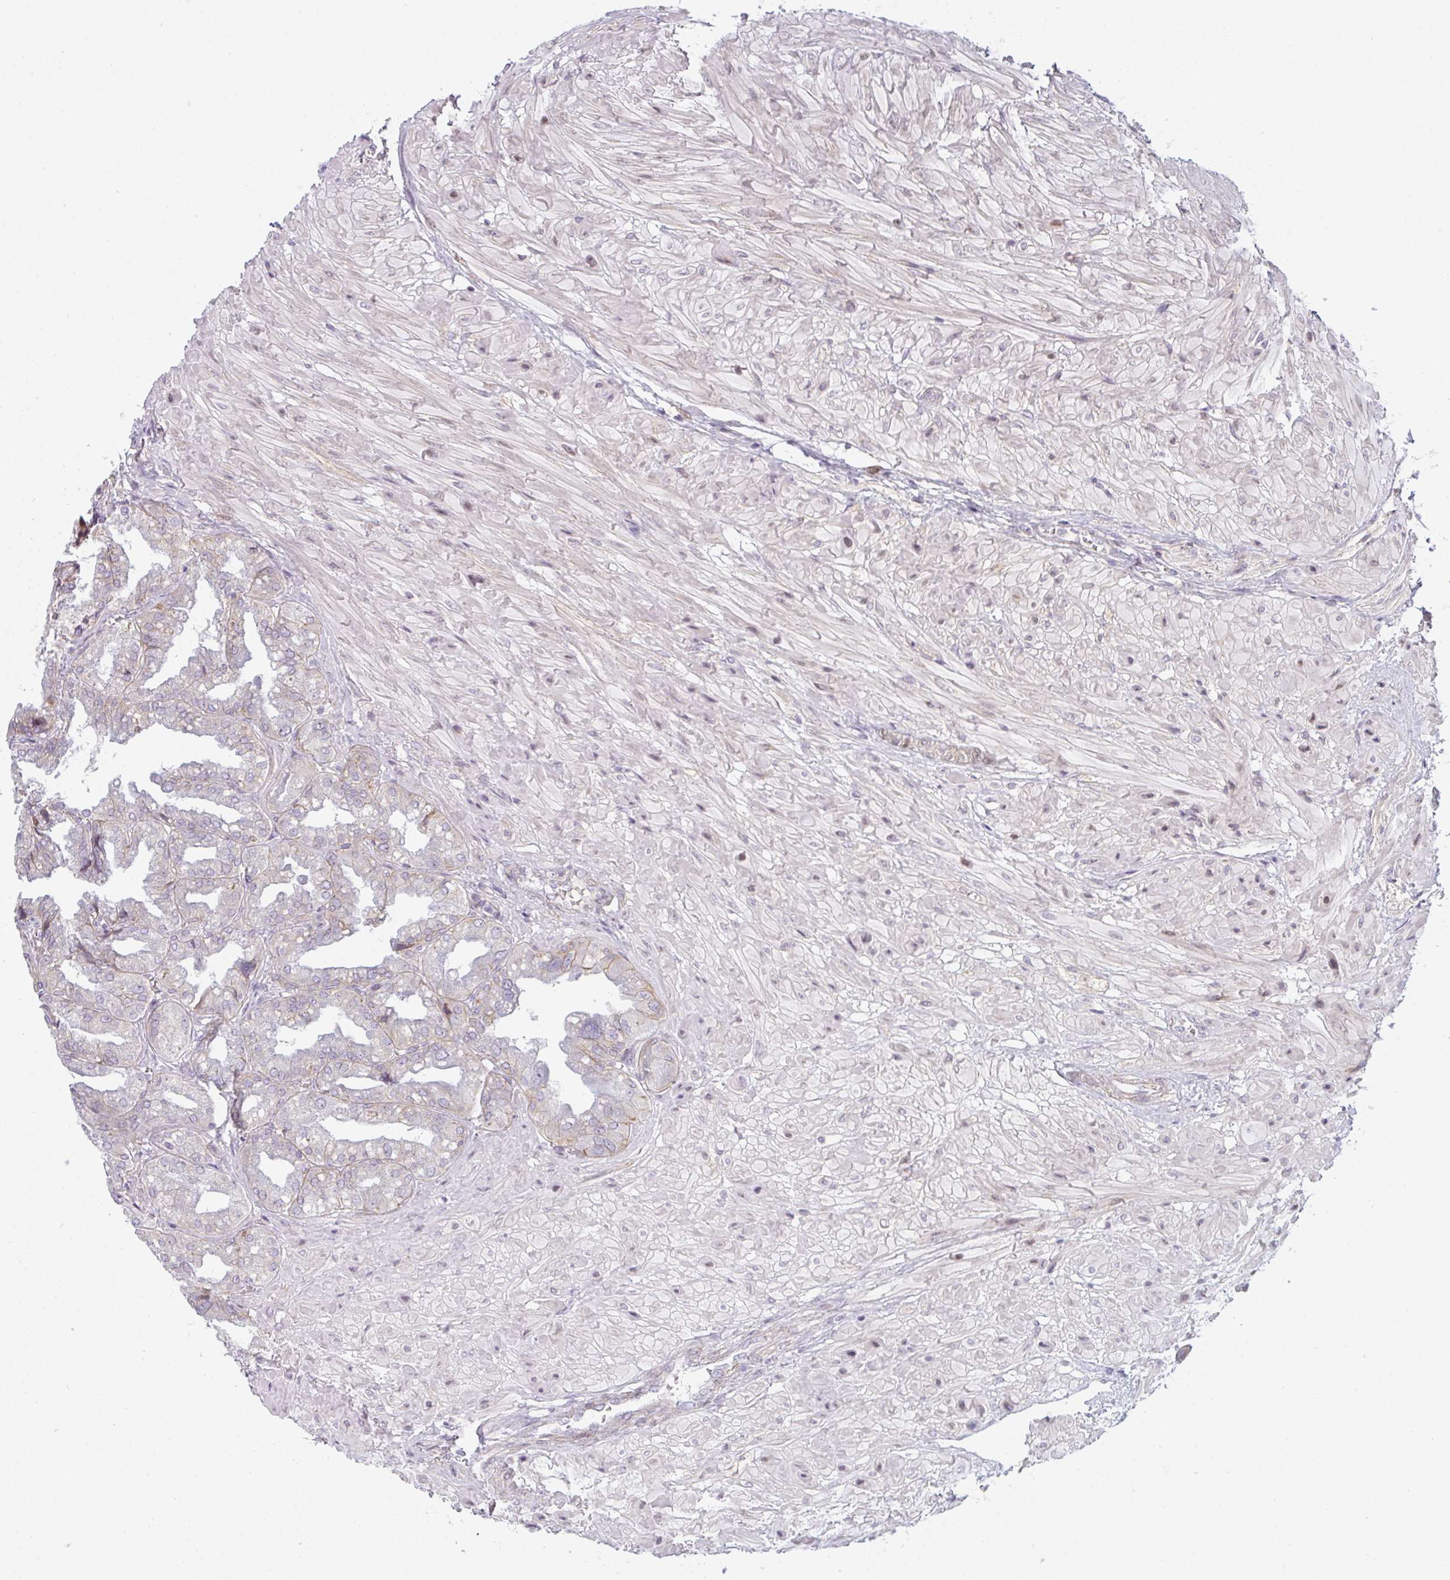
{"staining": {"intensity": "weak", "quantity": "25%-75%", "location": "cytoplasmic/membranous"}, "tissue": "seminal vesicle", "cell_type": "Glandular cells", "image_type": "normal", "snomed": [{"axis": "morphology", "description": "Normal tissue, NOS"}, {"axis": "topography", "description": "Seminal veicle"}], "caption": "Brown immunohistochemical staining in normal seminal vesicle exhibits weak cytoplasmic/membranous staining in about 25%-75% of glandular cells.", "gene": "TMEM237", "patient": {"sex": "male", "age": 55}}